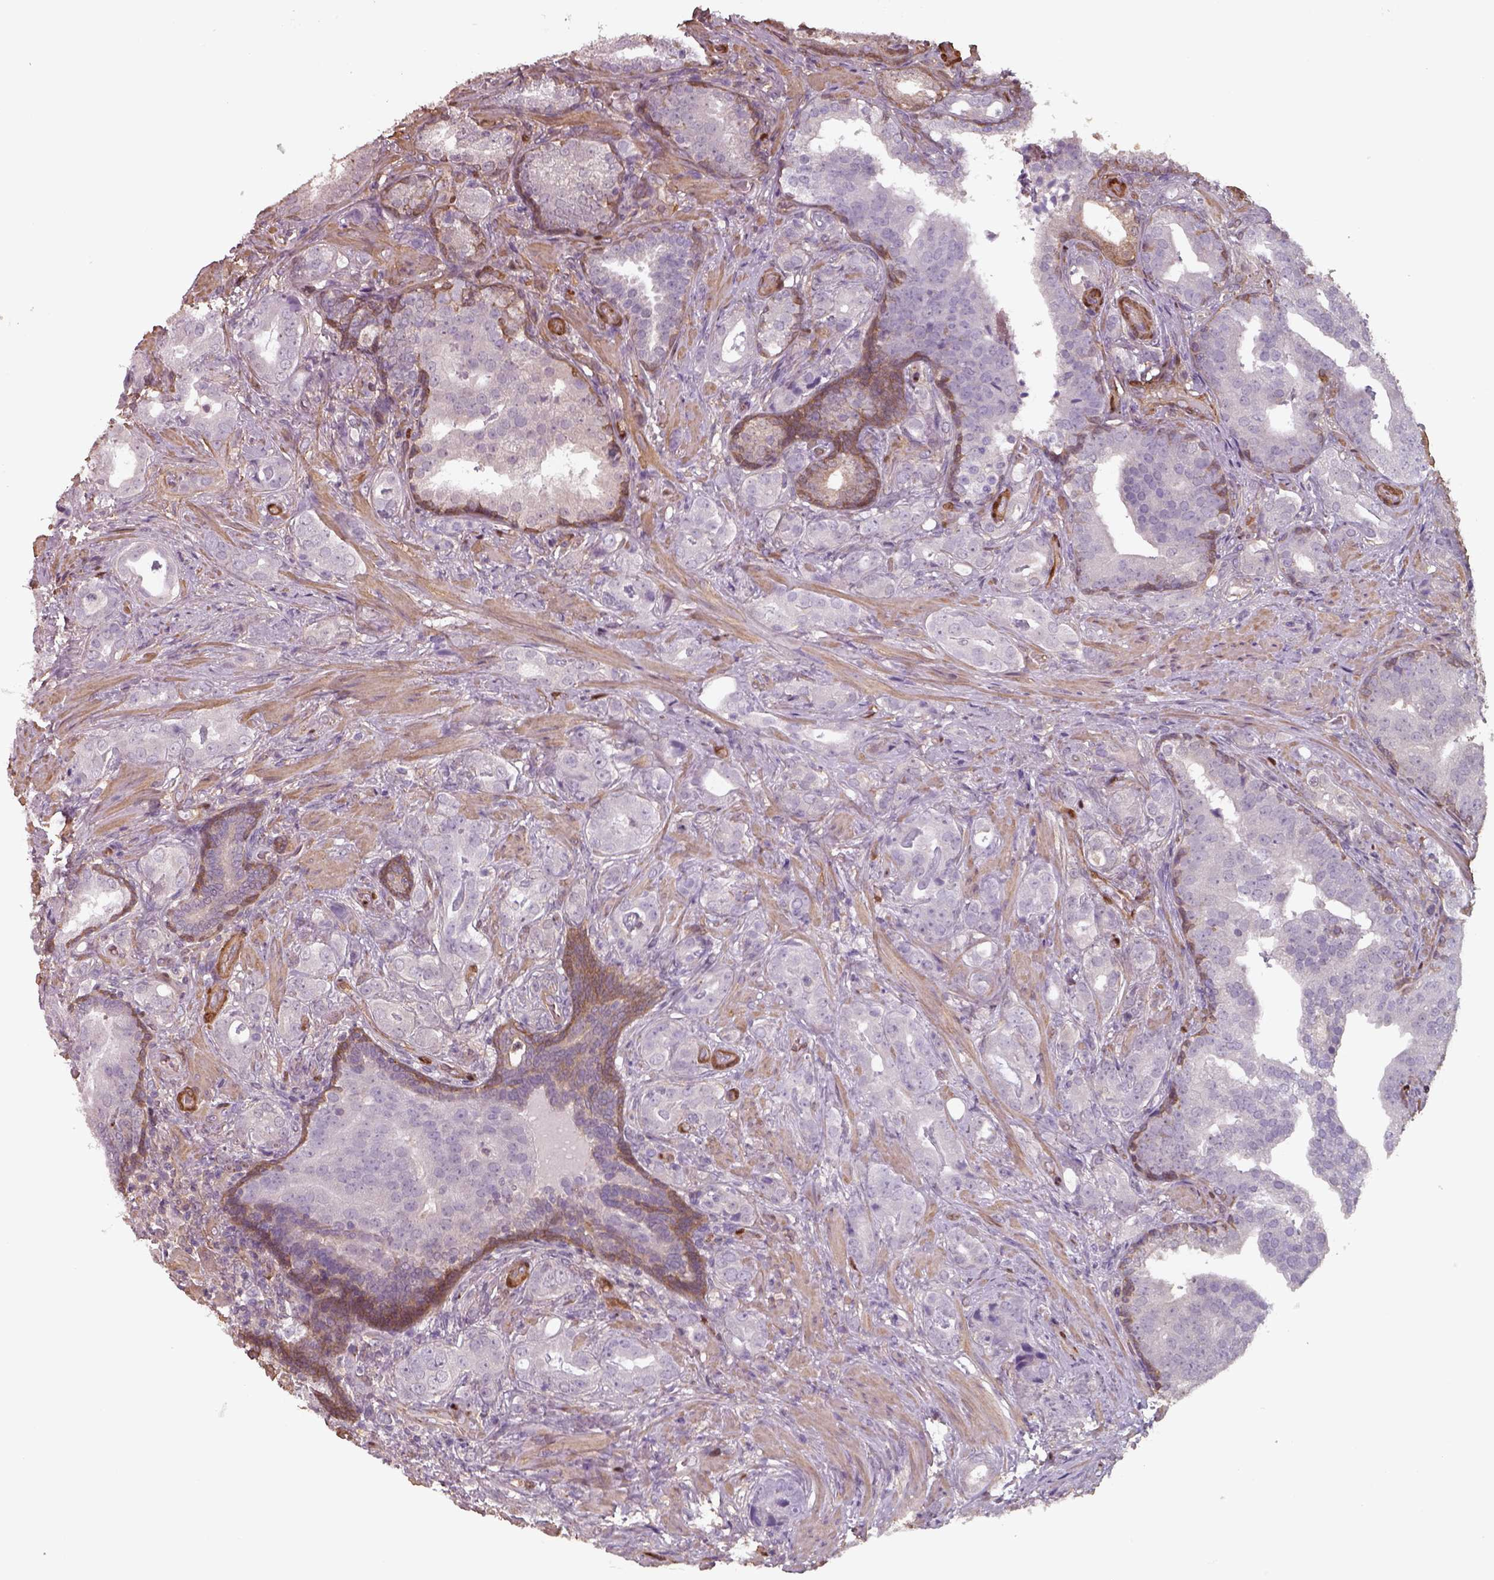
{"staining": {"intensity": "negative", "quantity": "none", "location": "none"}, "tissue": "prostate cancer", "cell_type": "Tumor cells", "image_type": "cancer", "snomed": [{"axis": "morphology", "description": "Adenocarcinoma, NOS"}, {"axis": "topography", "description": "Prostate"}], "caption": "Tumor cells show no significant protein positivity in adenocarcinoma (prostate). (IHC, brightfield microscopy, high magnification).", "gene": "ISYNA1", "patient": {"sex": "male", "age": 57}}